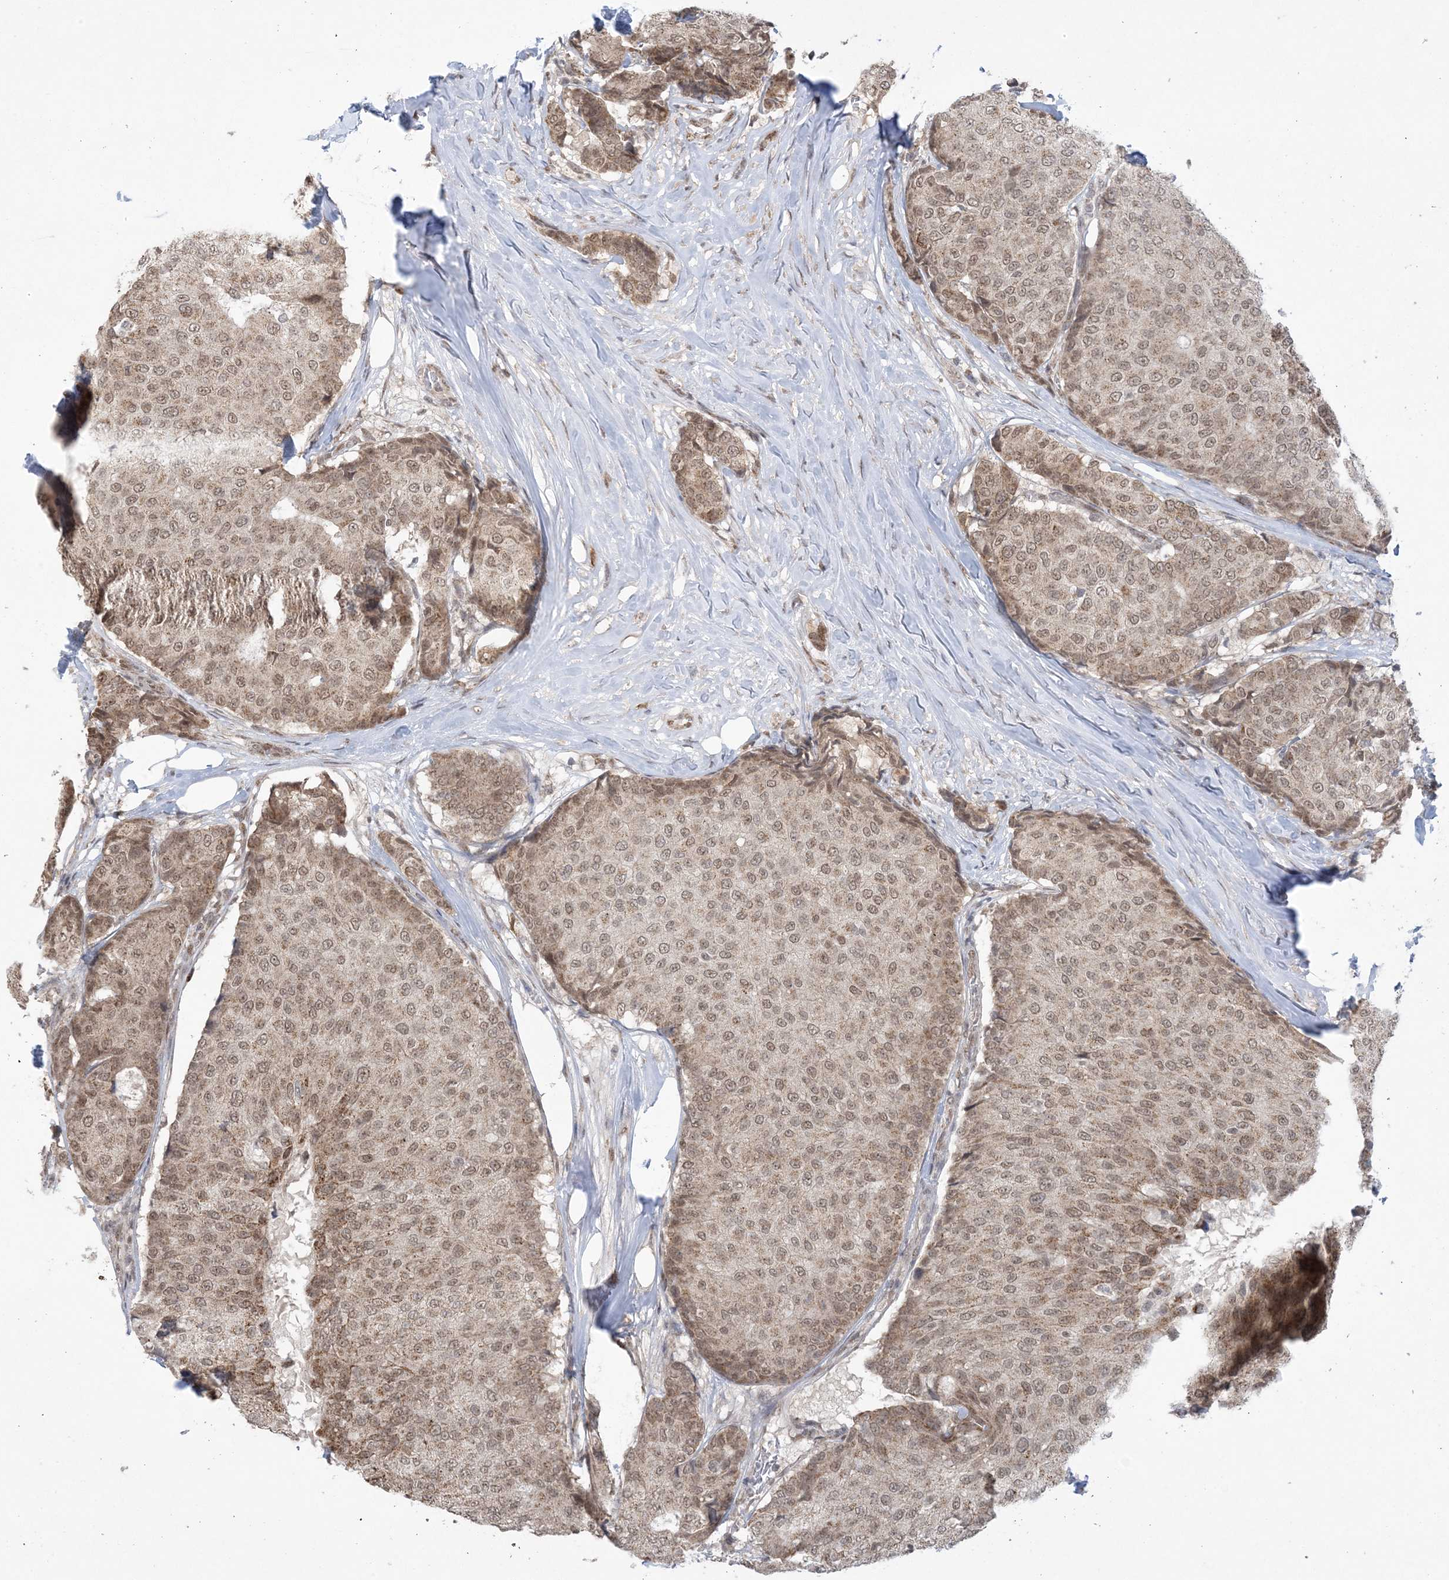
{"staining": {"intensity": "moderate", "quantity": ">75%", "location": "nuclear"}, "tissue": "breast cancer", "cell_type": "Tumor cells", "image_type": "cancer", "snomed": [{"axis": "morphology", "description": "Duct carcinoma"}, {"axis": "topography", "description": "Breast"}], "caption": "Brown immunohistochemical staining in human infiltrating ductal carcinoma (breast) reveals moderate nuclear positivity in approximately >75% of tumor cells.", "gene": "TRMT10C", "patient": {"sex": "female", "age": 75}}